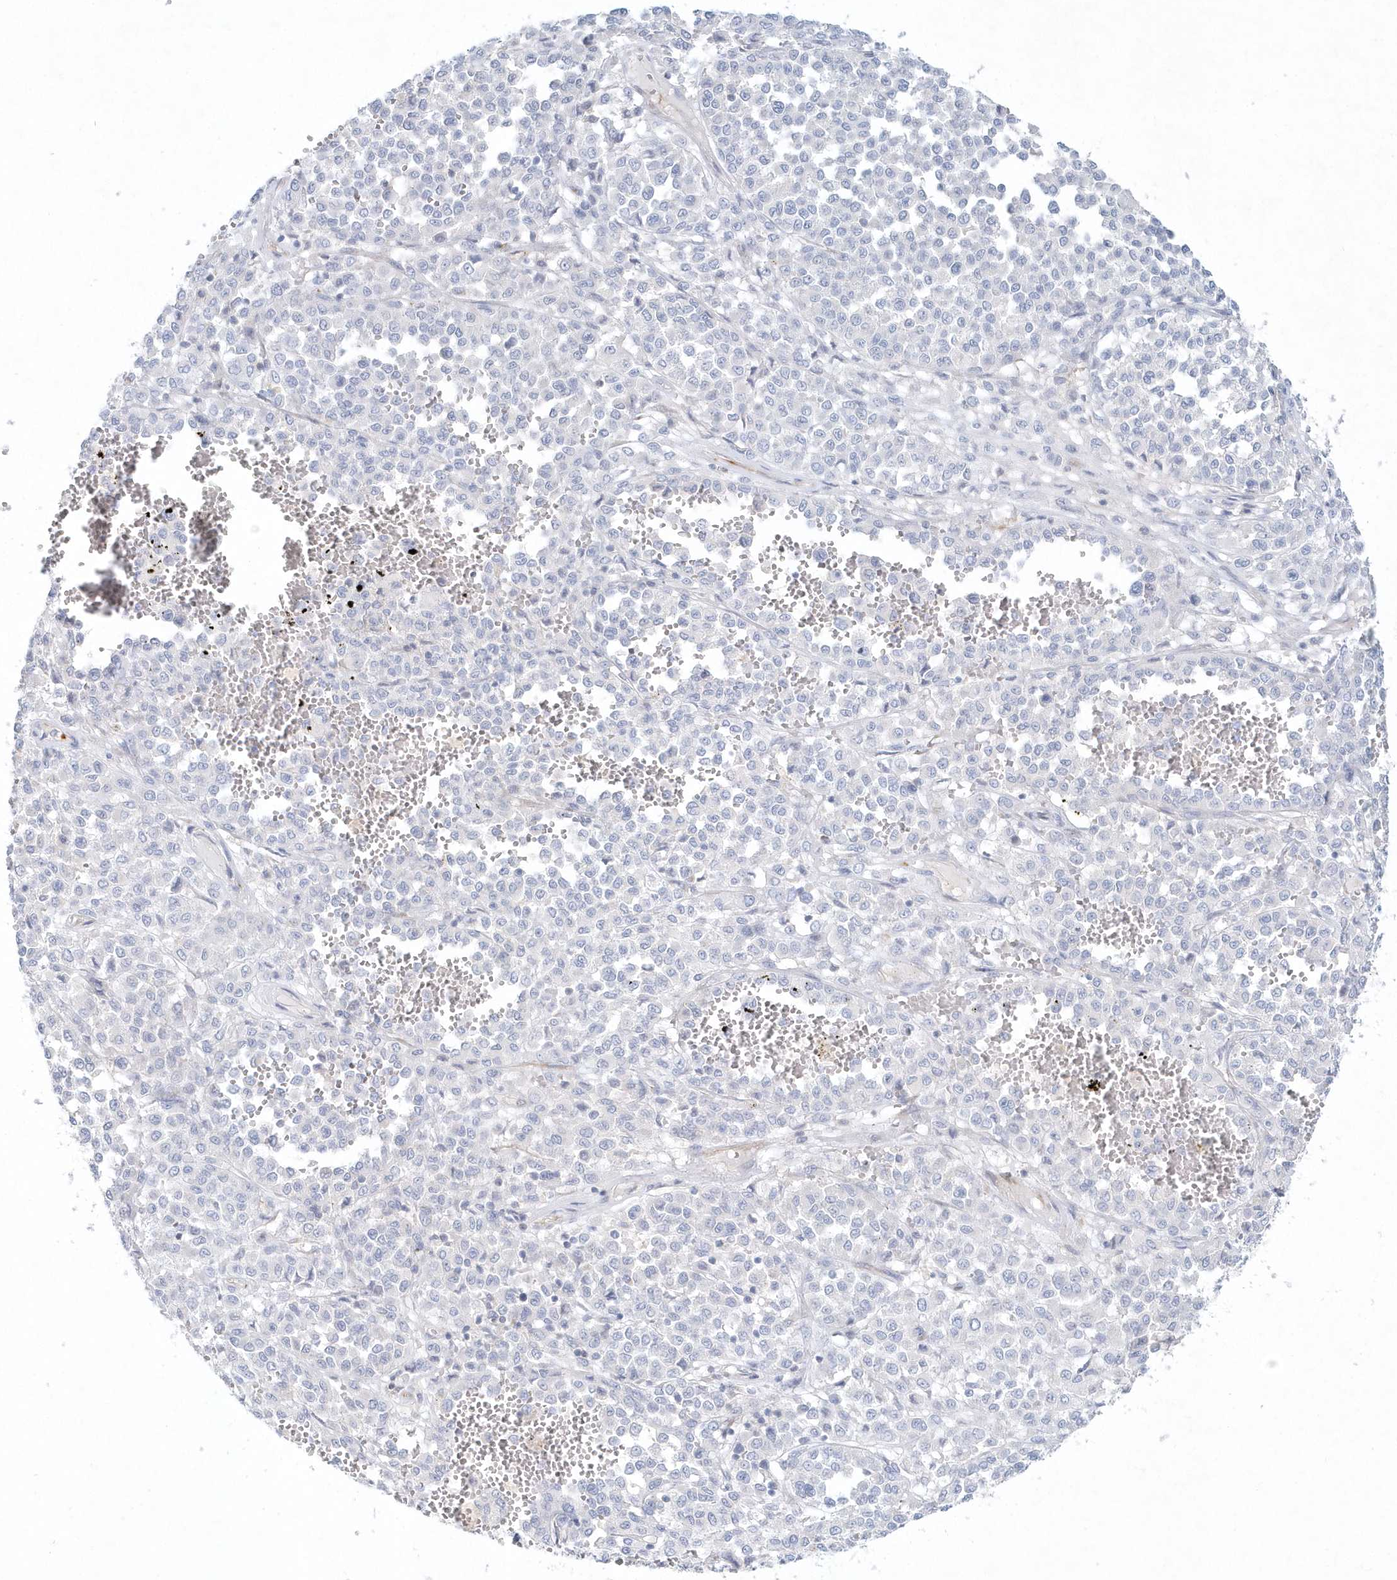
{"staining": {"intensity": "negative", "quantity": "none", "location": "none"}, "tissue": "melanoma", "cell_type": "Tumor cells", "image_type": "cancer", "snomed": [{"axis": "morphology", "description": "Malignant melanoma, Metastatic site"}, {"axis": "topography", "description": "Pancreas"}], "caption": "Tumor cells are negative for brown protein staining in malignant melanoma (metastatic site).", "gene": "DNAH1", "patient": {"sex": "female", "age": 30}}